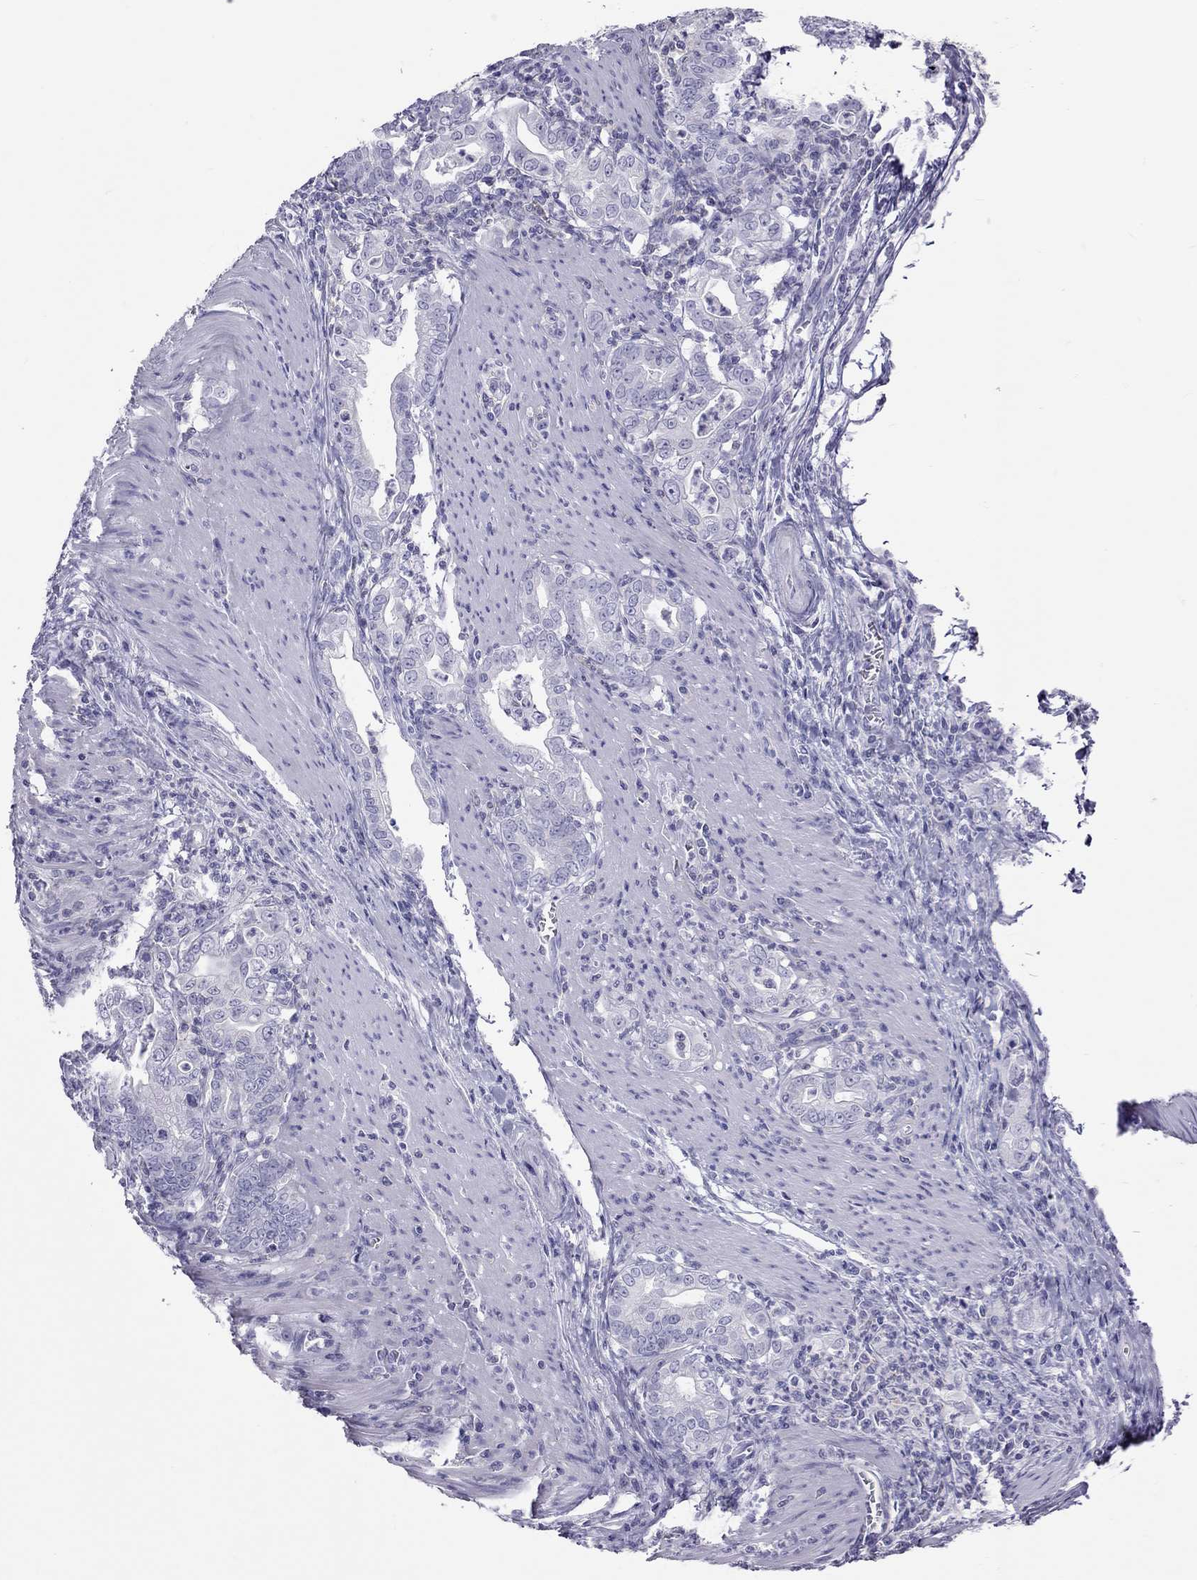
{"staining": {"intensity": "negative", "quantity": "none", "location": "none"}, "tissue": "stomach cancer", "cell_type": "Tumor cells", "image_type": "cancer", "snomed": [{"axis": "morphology", "description": "Adenocarcinoma, NOS"}, {"axis": "topography", "description": "Stomach, upper"}], "caption": "Immunohistochemistry micrograph of neoplastic tissue: human stomach cancer stained with DAB demonstrates no significant protein staining in tumor cells.", "gene": "STAG3", "patient": {"sex": "female", "age": 79}}